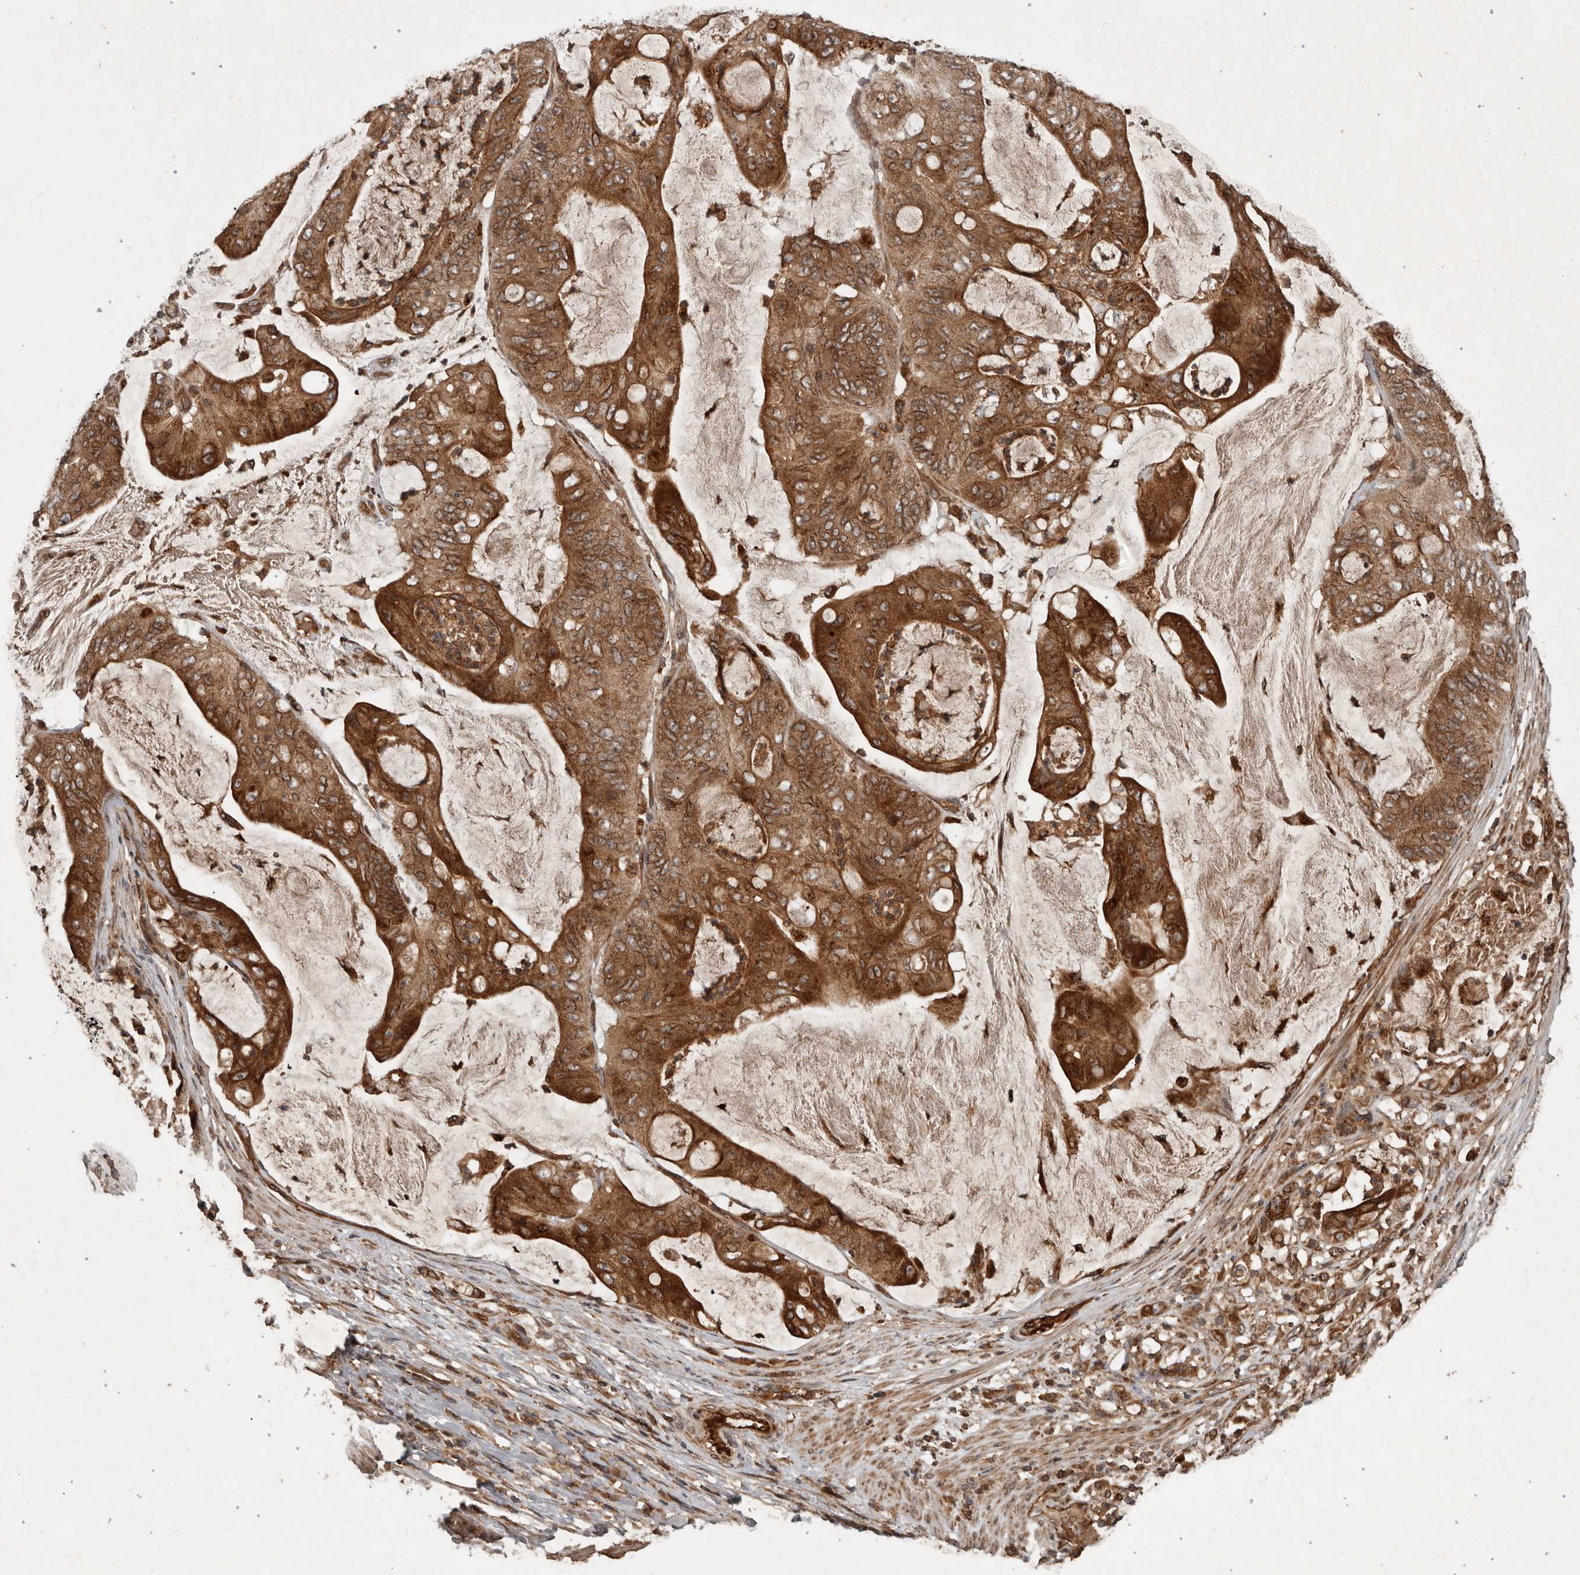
{"staining": {"intensity": "strong", "quantity": "25%-75%", "location": "cytoplasmic/membranous"}, "tissue": "stomach cancer", "cell_type": "Tumor cells", "image_type": "cancer", "snomed": [{"axis": "morphology", "description": "Adenocarcinoma, NOS"}, {"axis": "topography", "description": "Stomach"}], "caption": "Tumor cells exhibit high levels of strong cytoplasmic/membranous expression in about 25%-75% of cells in stomach cancer (adenocarcinoma).", "gene": "STK36", "patient": {"sex": "female", "age": 73}}